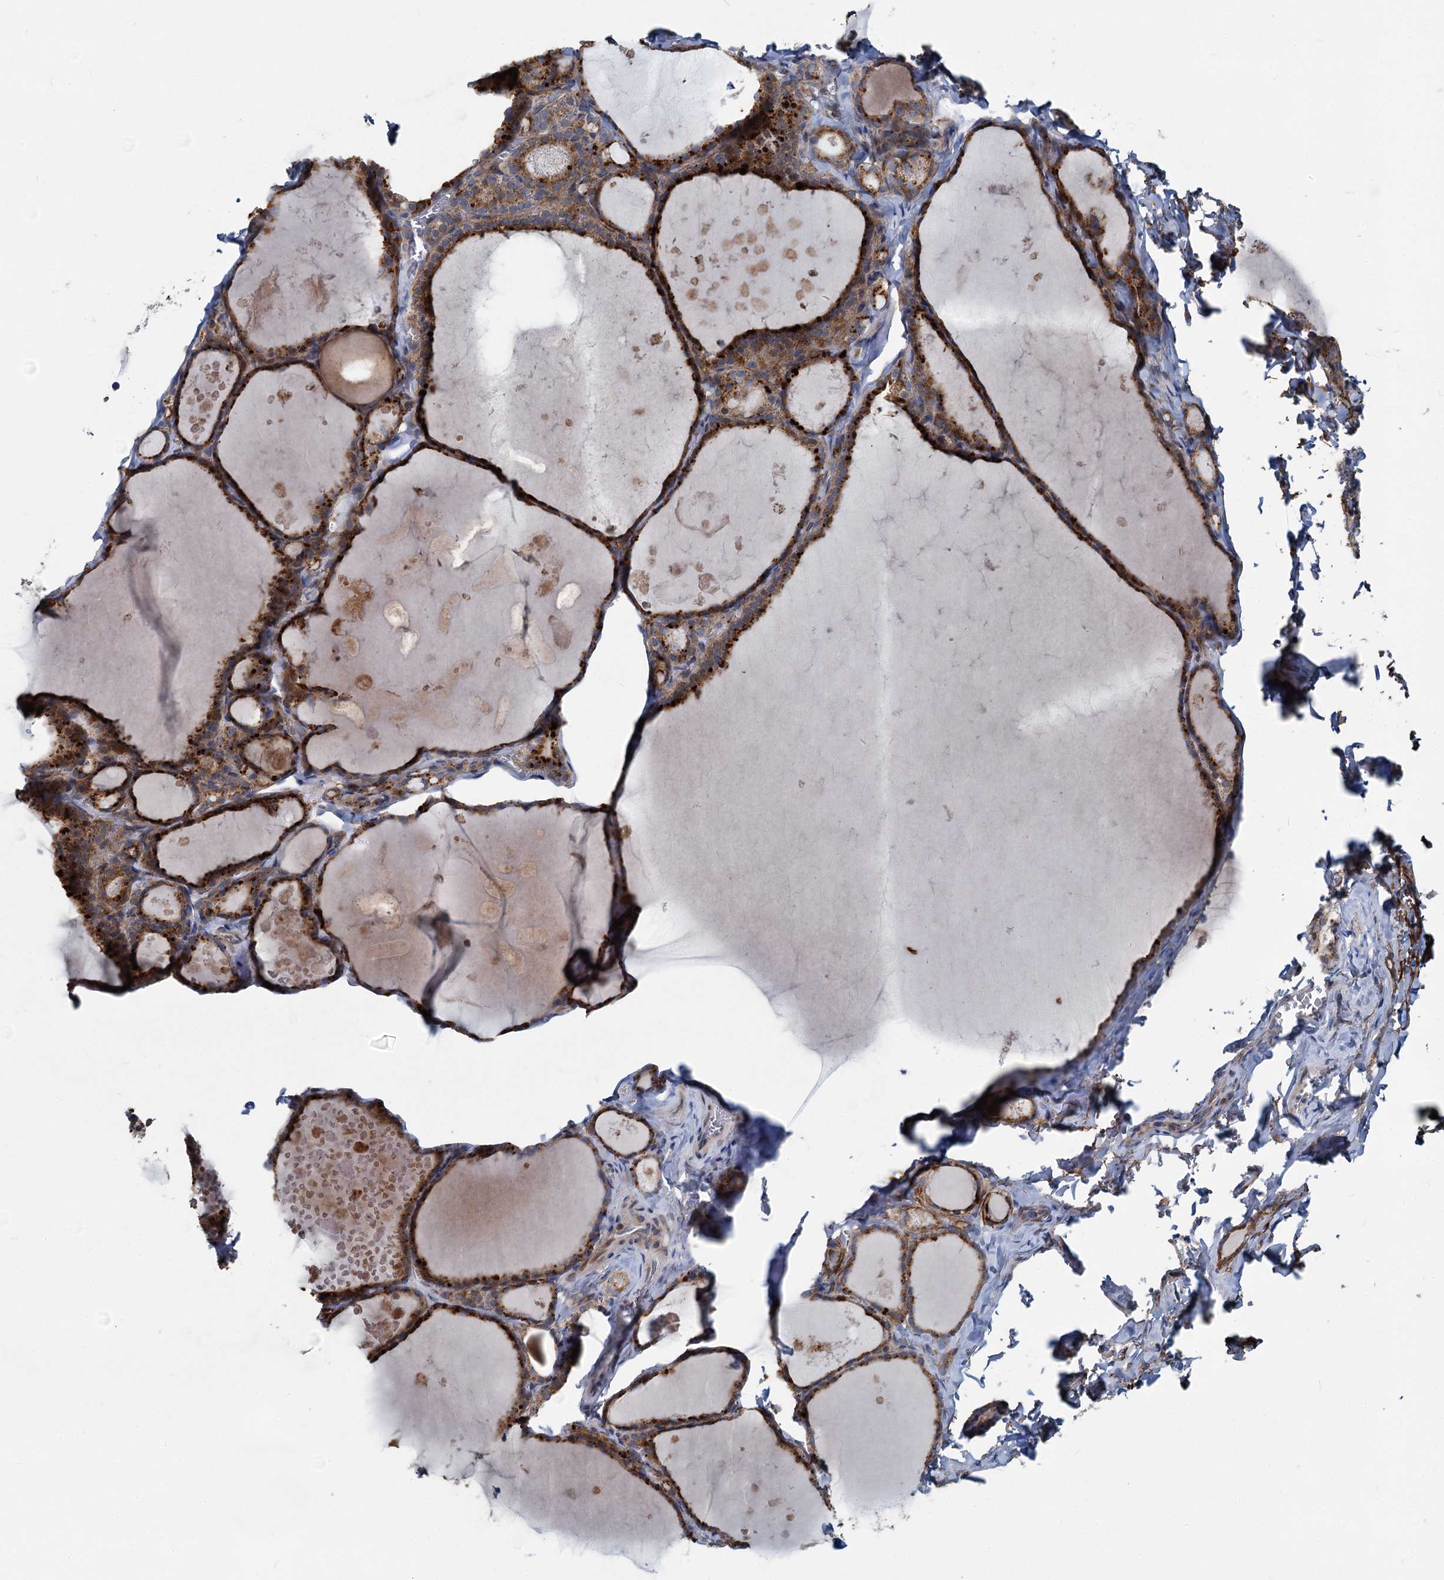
{"staining": {"intensity": "strong", "quantity": ">75%", "location": "cytoplasmic/membranous"}, "tissue": "thyroid gland", "cell_type": "Glandular cells", "image_type": "normal", "snomed": [{"axis": "morphology", "description": "Normal tissue, NOS"}, {"axis": "topography", "description": "Thyroid gland"}], "caption": "Immunohistochemical staining of unremarkable human thyroid gland displays high levels of strong cytoplasmic/membranous positivity in approximately >75% of glandular cells. (DAB IHC with brightfield microscopy, high magnification).", "gene": "ADCY2", "patient": {"sex": "male", "age": 56}}